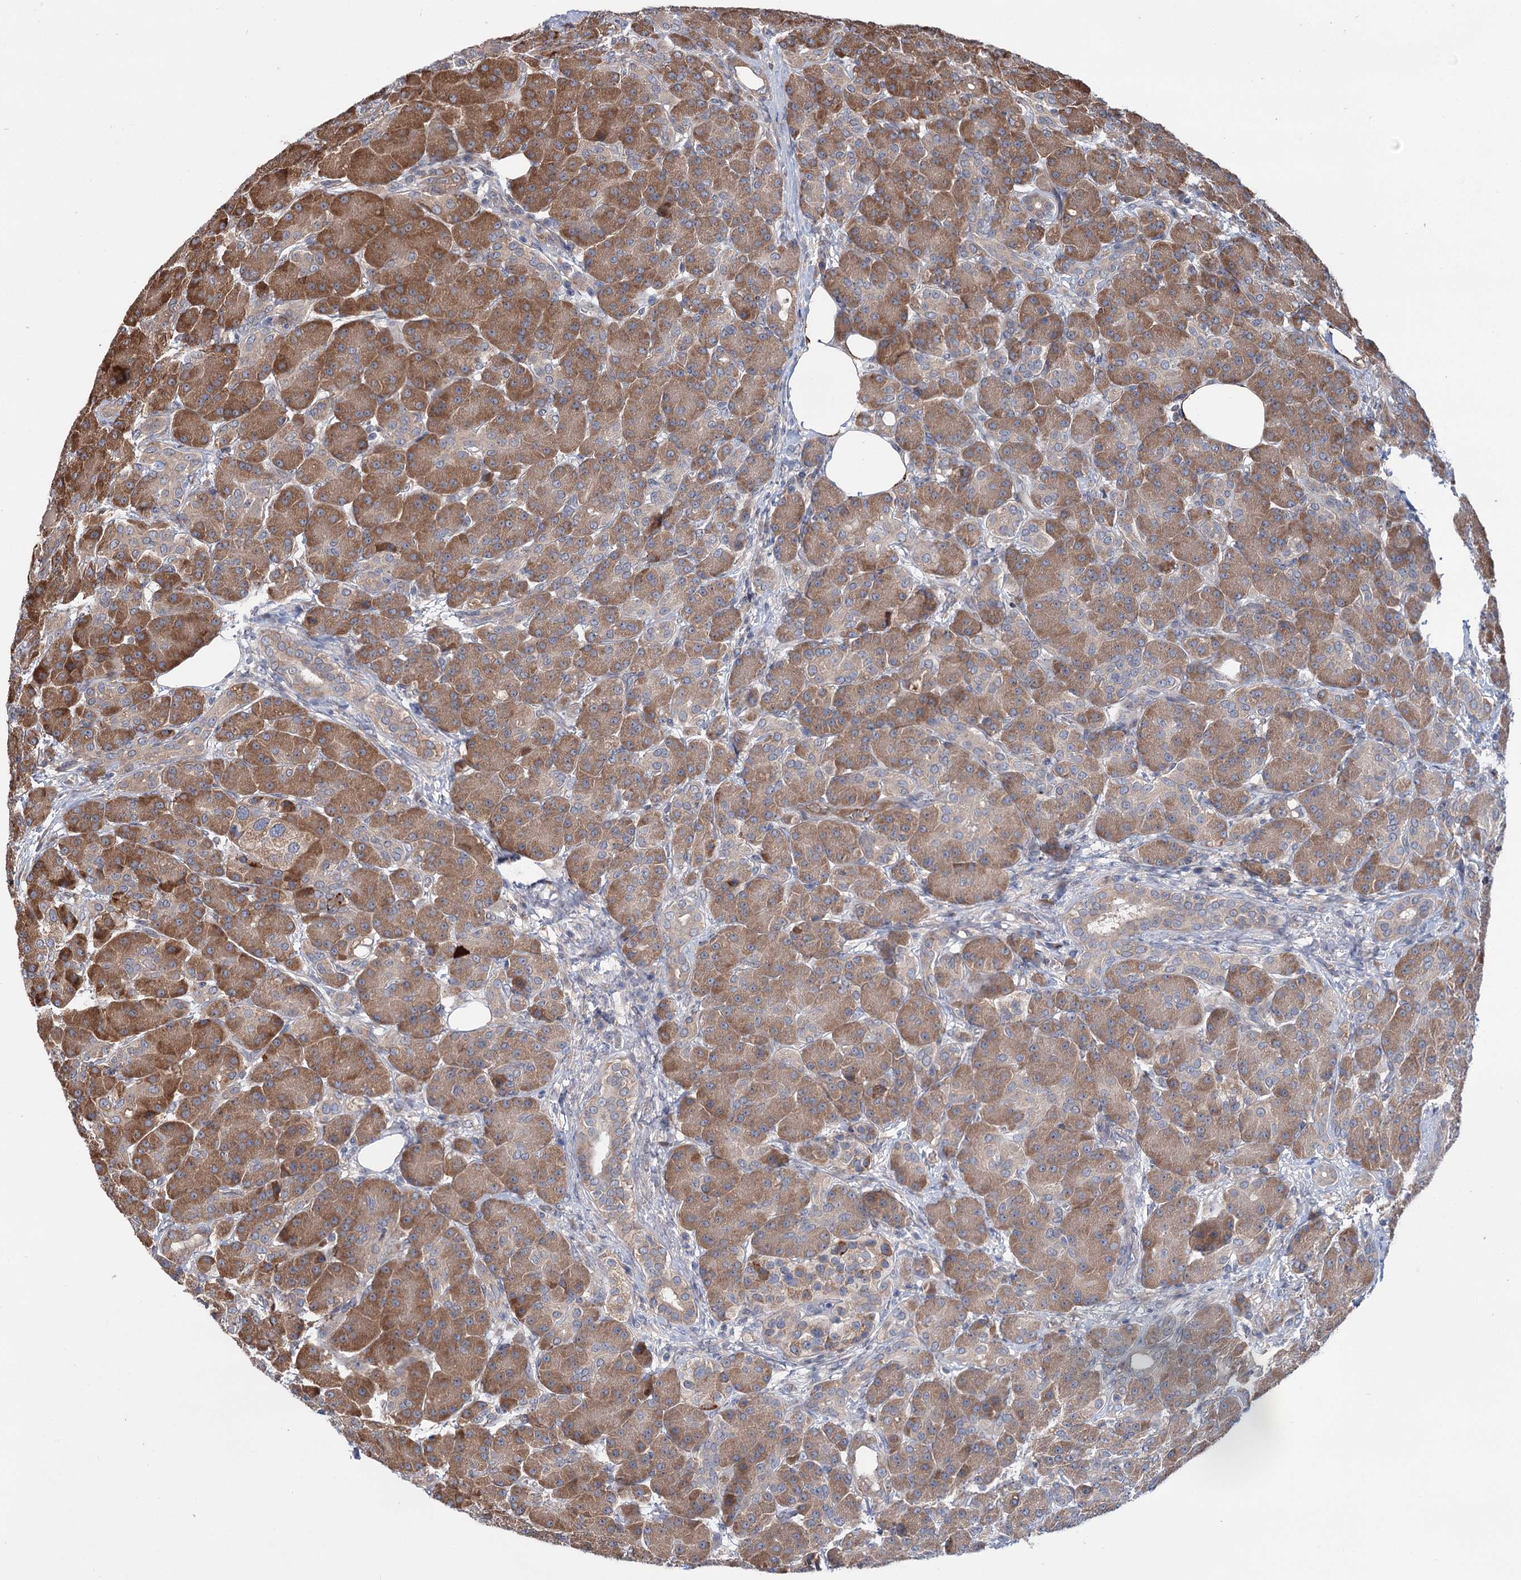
{"staining": {"intensity": "moderate", "quantity": ">75%", "location": "cytoplasmic/membranous"}, "tissue": "pancreas", "cell_type": "Exocrine glandular cells", "image_type": "normal", "snomed": [{"axis": "morphology", "description": "Normal tissue, NOS"}, {"axis": "topography", "description": "Pancreas"}], "caption": "Approximately >75% of exocrine glandular cells in benign human pancreas display moderate cytoplasmic/membranous protein expression as visualized by brown immunohistochemical staining.", "gene": "PTPN3", "patient": {"sex": "male", "age": 63}}